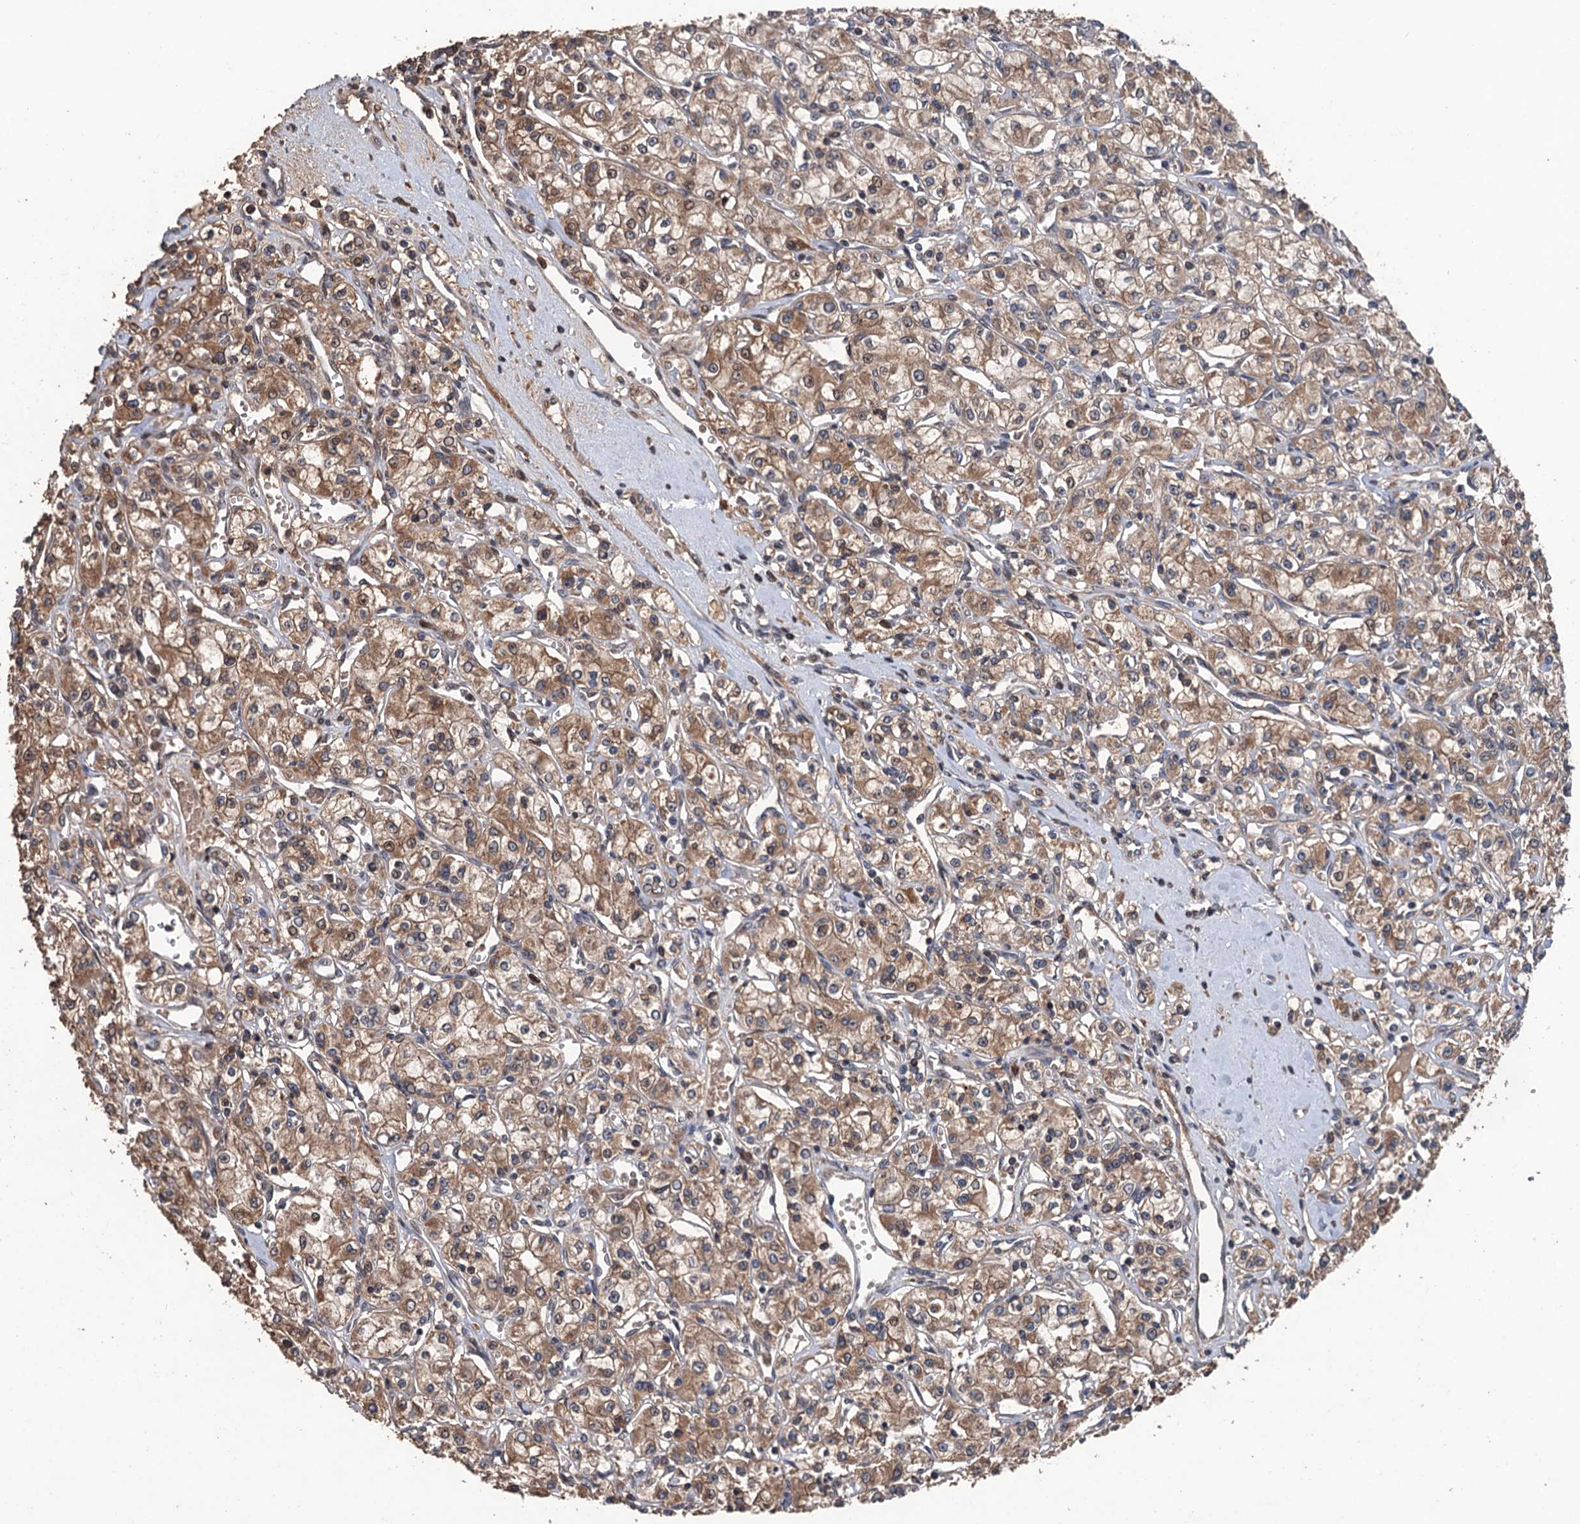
{"staining": {"intensity": "moderate", "quantity": ">75%", "location": "cytoplasmic/membranous"}, "tissue": "renal cancer", "cell_type": "Tumor cells", "image_type": "cancer", "snomed": [{"axis": "morphology", "description": "Adenocarcinoma, NOS"}, {"axis": "topography", "description": "Kidney"}], "caption": "This histopathology image displays immunohistochemistry (IHC) staining of human renal adenocarcinoma, with medium moderate cytoplasmic/membranous staining in about >75% of tumor cells.", "gene": "ZNF438", "patient": {"sex": "female", "age": 59}}